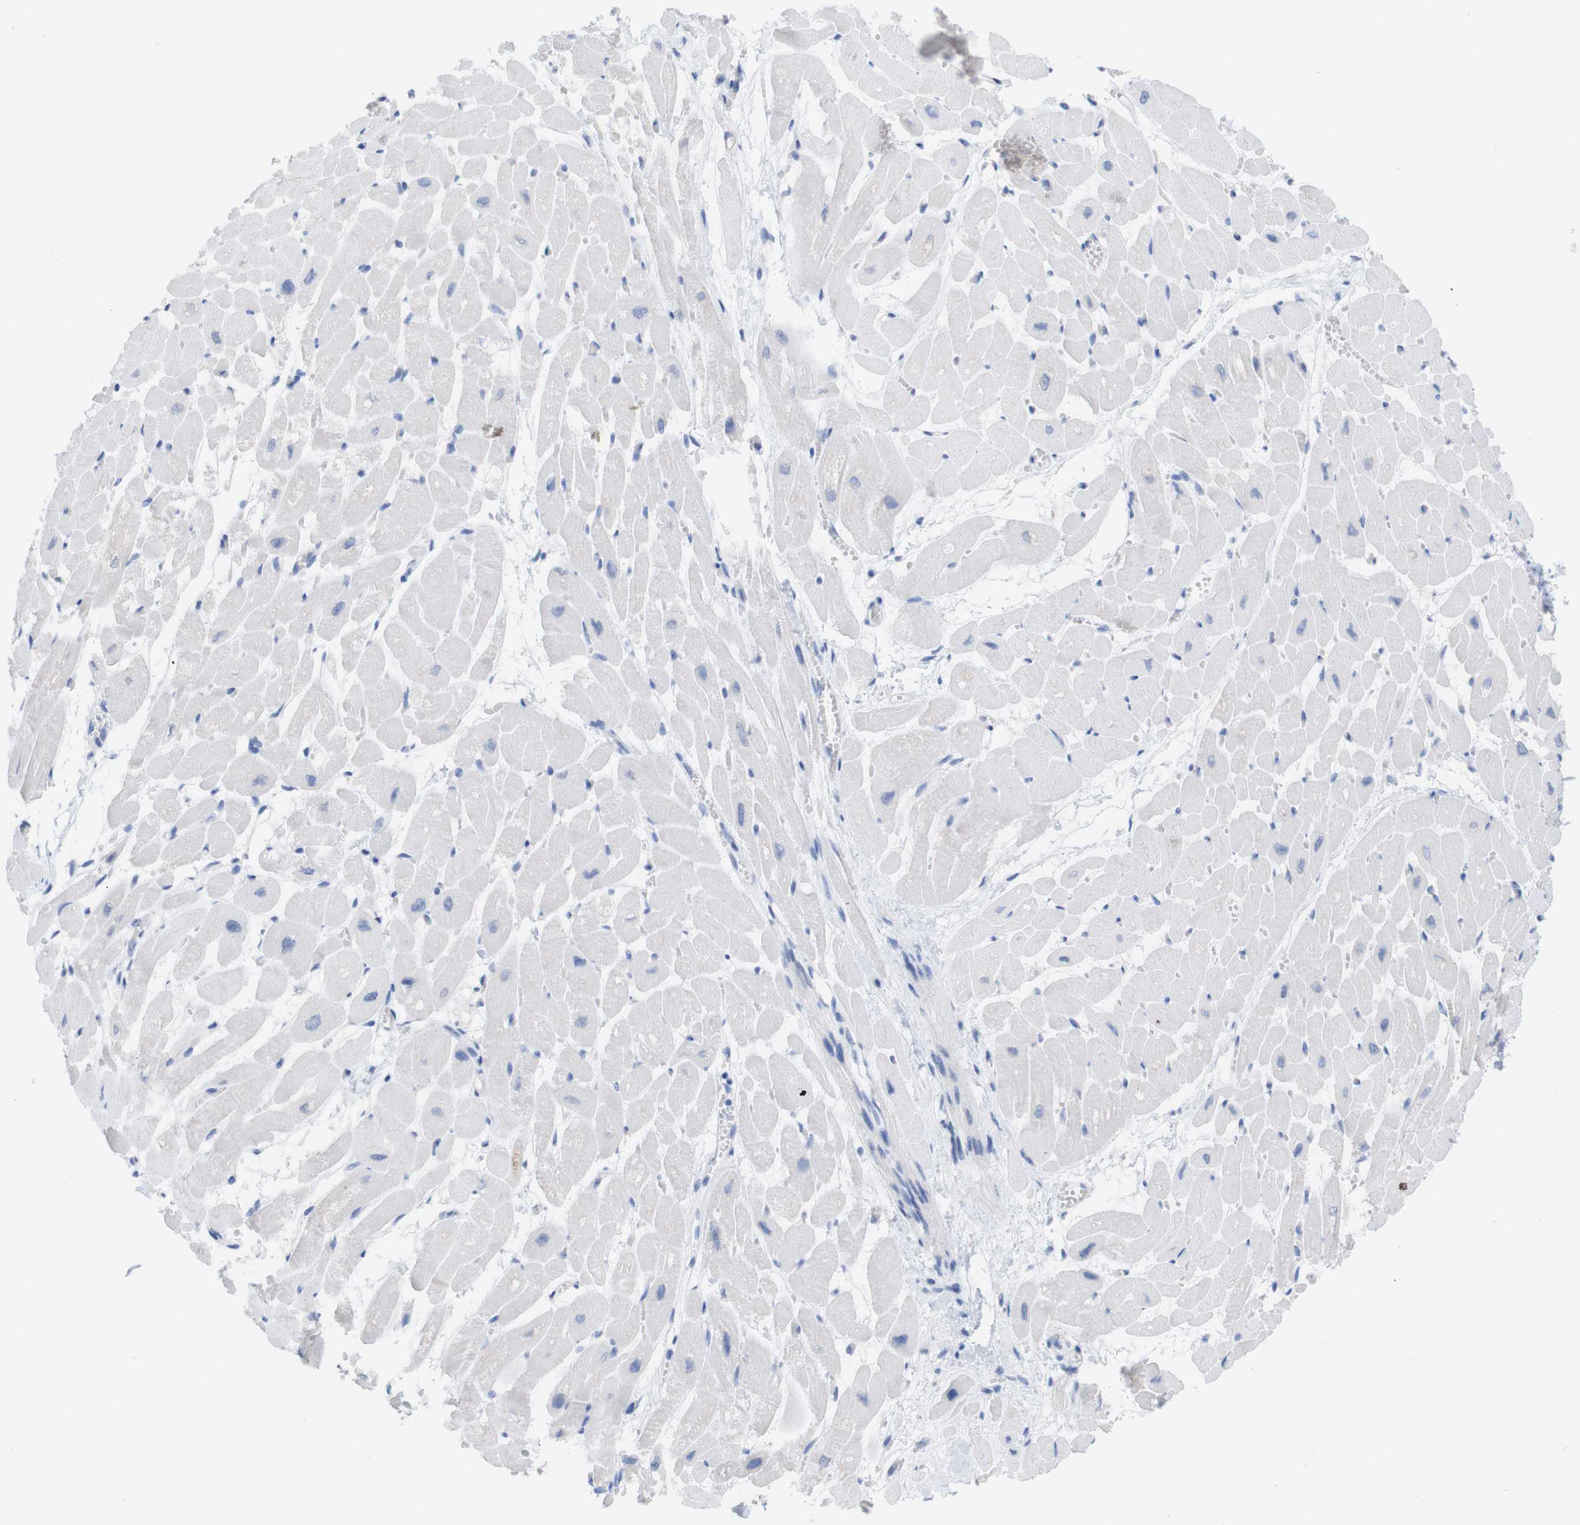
{"staining": {"intensity": "weak", "quantity": "<25%", "location": "cytoplasmic/membranous"}, "tissue": "heart muscle", "cell_type": "Cardiomyocytes", "image_type": "normal", "snomed": [{"axis": "morphology", "description": "Normal tissue, NOS"}, {"axis": "topography", "description": "Heart"}], "caption": "A histopathology image of heart muscle stained for a protein demonstrates no brown staining in cardiomyocytes.", "gene": "PNMA1", "patient": {"sex": "male", "age": 45}}